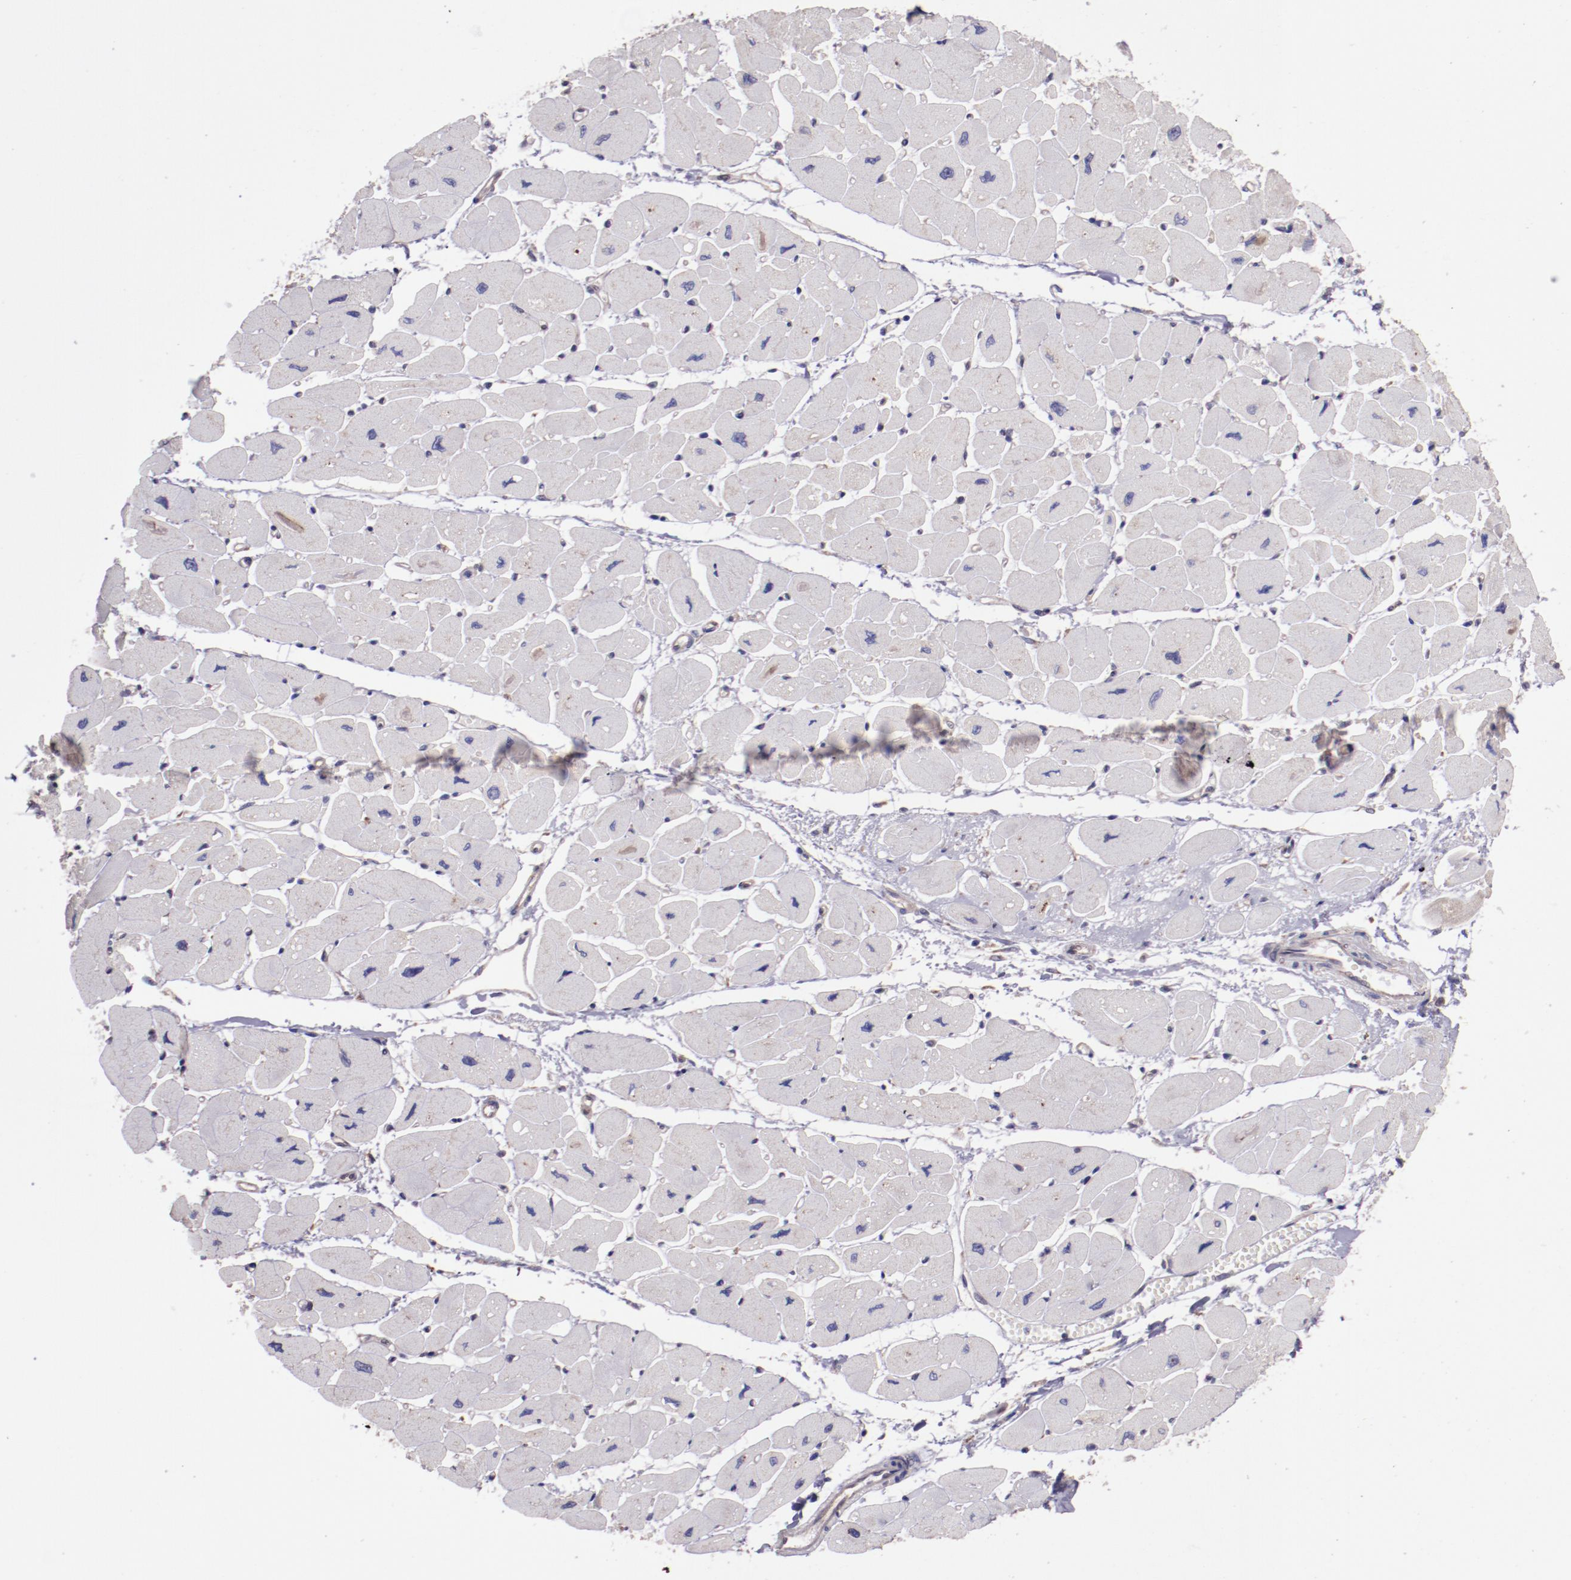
{"staining": {"intensity": "negative", "quantity": "none", "location": "none"}, "tissue": "heart muscle", "cell_type": "Cardiomyocytes", "image_type": "normal", "snomed": [{"axis": "morphology", "description": "Normal tissue, NOS"}, {"axis": "topography", "description": "Heart"}], "caption": "A high-resolution photomicrograph shows immunohistochemistry staining of benign heart muscle, which displays no significant positivity in cardiomyocytes. The staining was performed using DAB (3,3'-diaminobenzidine) to visualize the protein expression in brown, while the nuclei were stained in blue with hematoxylin (Magnification: 20x).", "gene": "ELF1", "patient": {"sex": "female", "age": 54}}